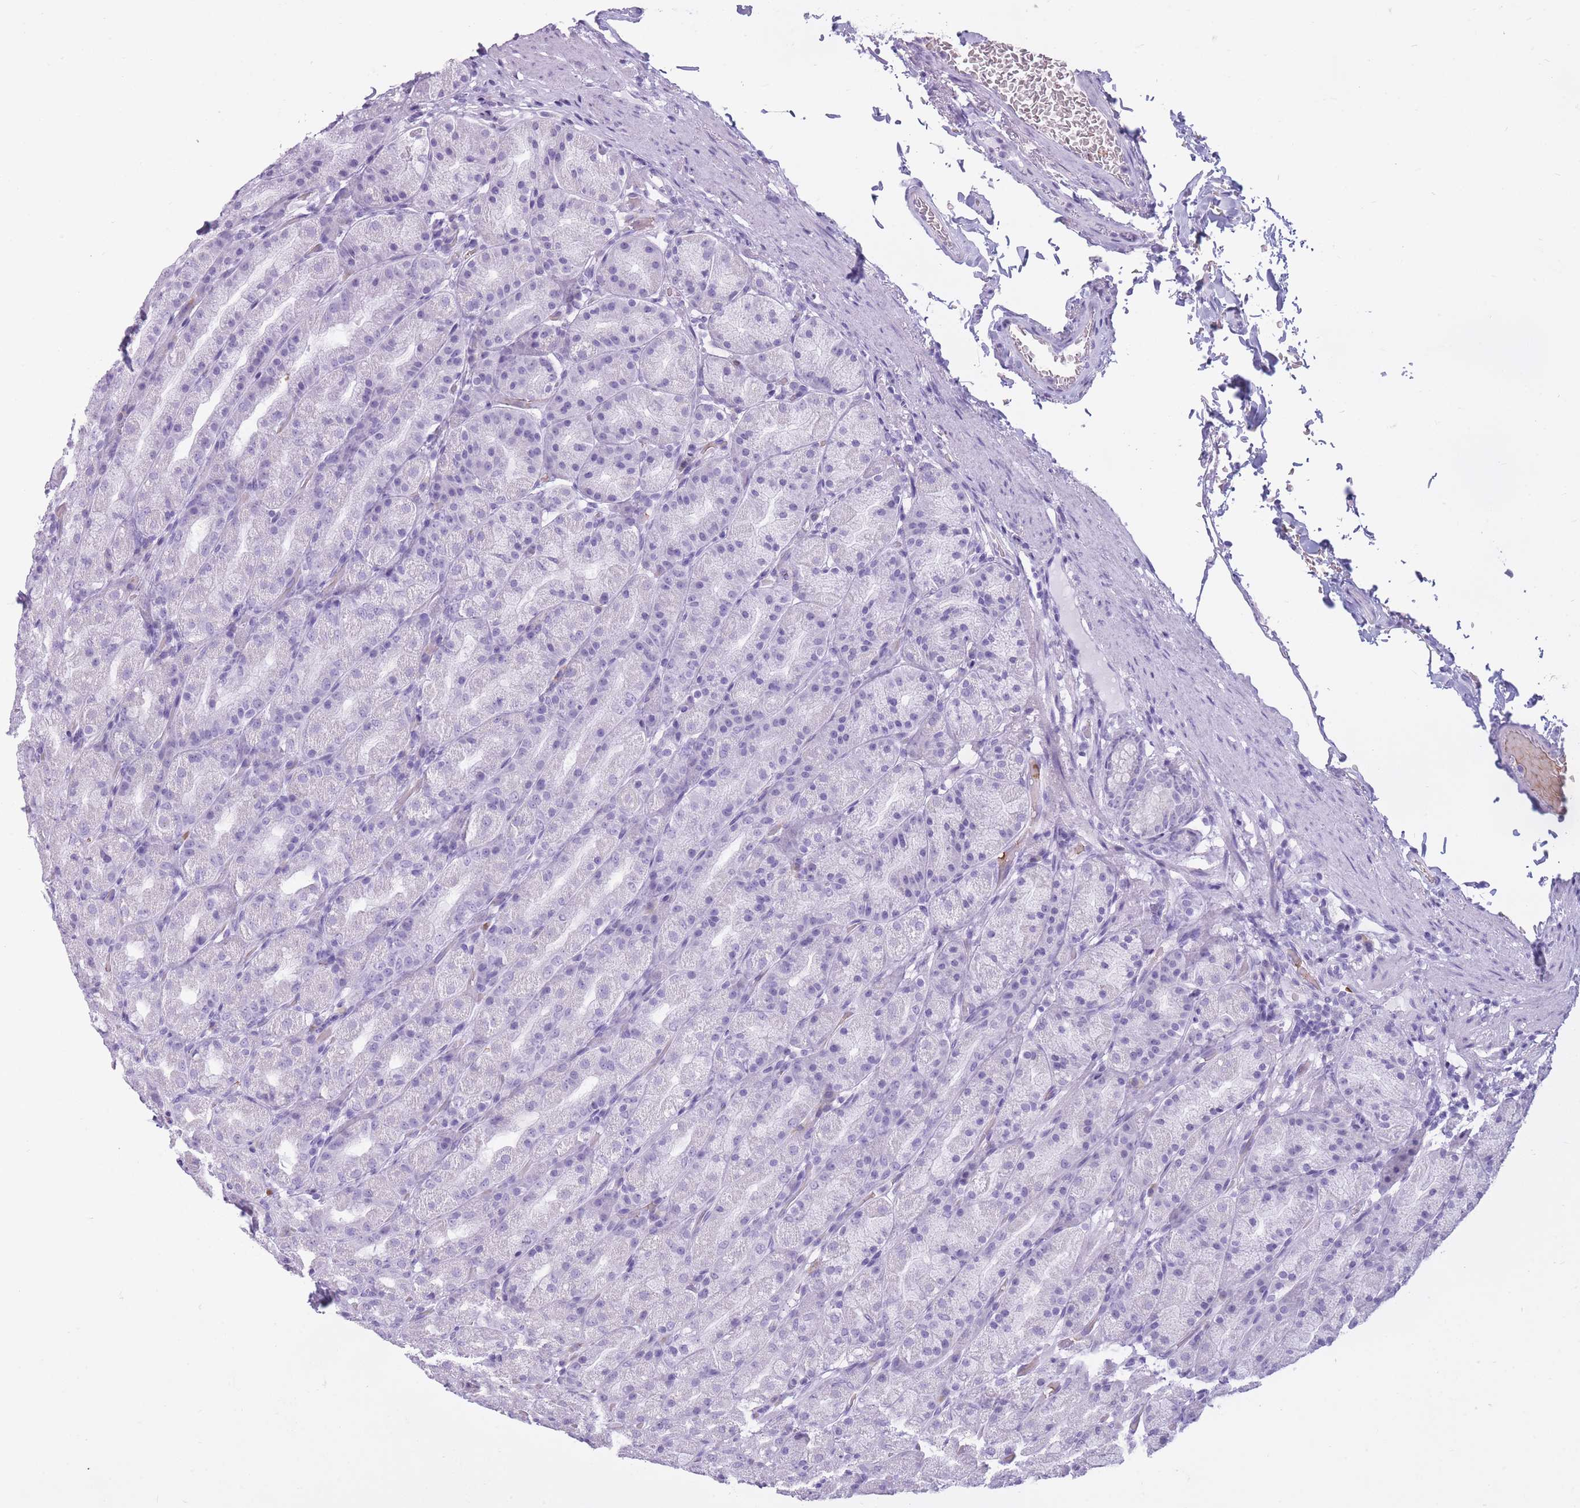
{"staining": {"intensity": "negative", "quantity": "none", "location": "none"}, "tissue": "stomach", "cell_type": "Glandular cells", "image_type": "normal", "snomed": [{"axis": "morphology", "description": "Normal tissue, NOS"}, {"axis": "topography", "description": "Stomach, upper"}, {"axis": "topography", "description": "Stomach"}], "caption": "Glandular cells show no significant protein staining in benign stomach. Brightfield microscopy of IHC stained with DAB (brown) and hematoxylin (blue), captured at high magnification.", "gene": "OR7C1", "patient": {"sex": "male", "age": 68}}